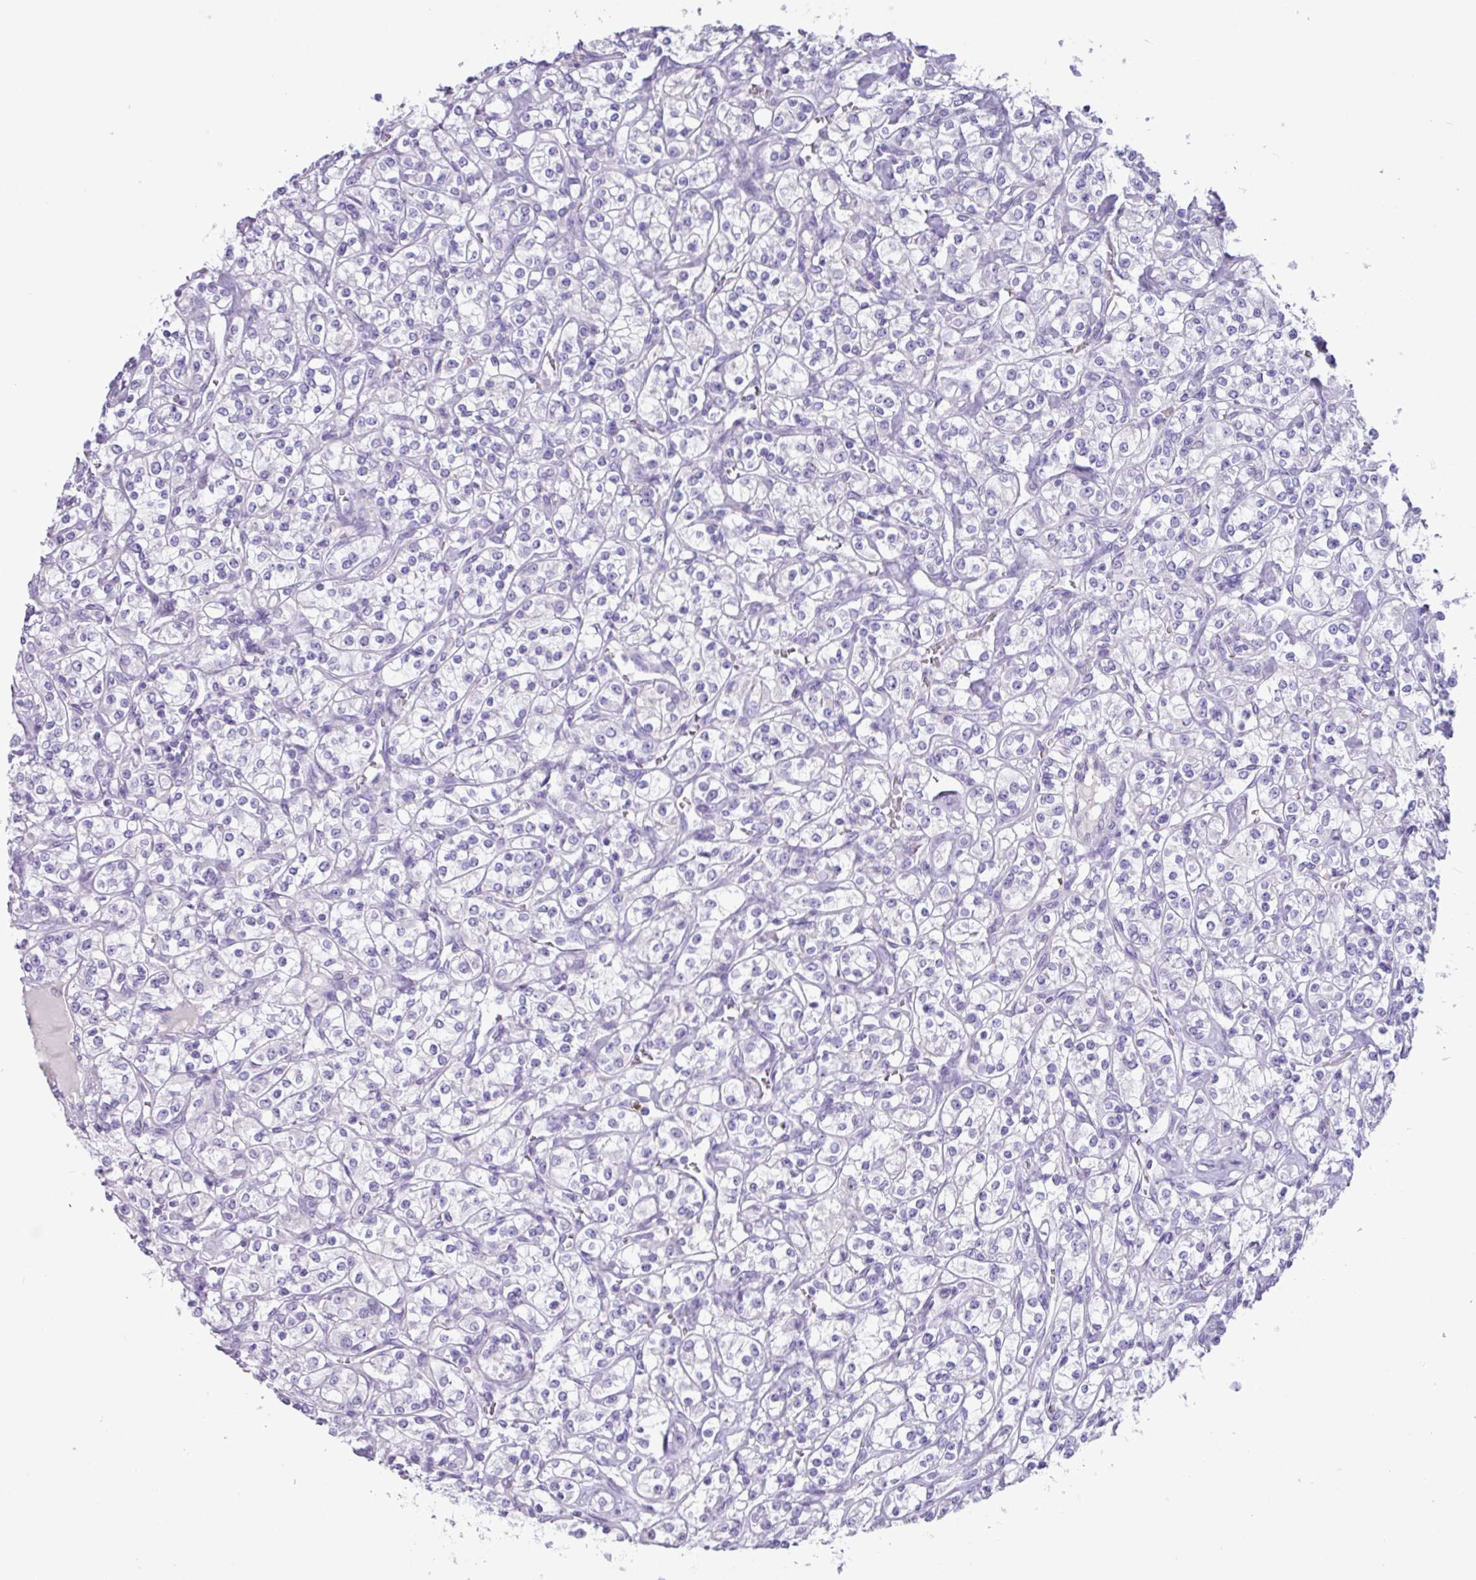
{"staining": {"intensity": "negative", "quantity": "none", "location": "none"}, "tissue": "renal cancer", "cell_type": "Tumor cells", "image_type": "cancer", "snomed": [{"axis": "morphology", "description": "Adenocarcinoma, NOS"}, {"axis": "topography", "description": "Kidney"}], "caption": "A high-resolution micrograph shows immunohistochemistry (IHC) staining of adenocarcinoma (renal), which reveals no significant expression in tumor cells. The staining was performed using DAB (3,3'-diaminobenzidine) to visualize the protein expression in brown, while the nuclei were stained in blue with hematoxylin (Magnification: 20x).", "gene": "ZNF524", "patient": {"sex": "male", "age": 77}}